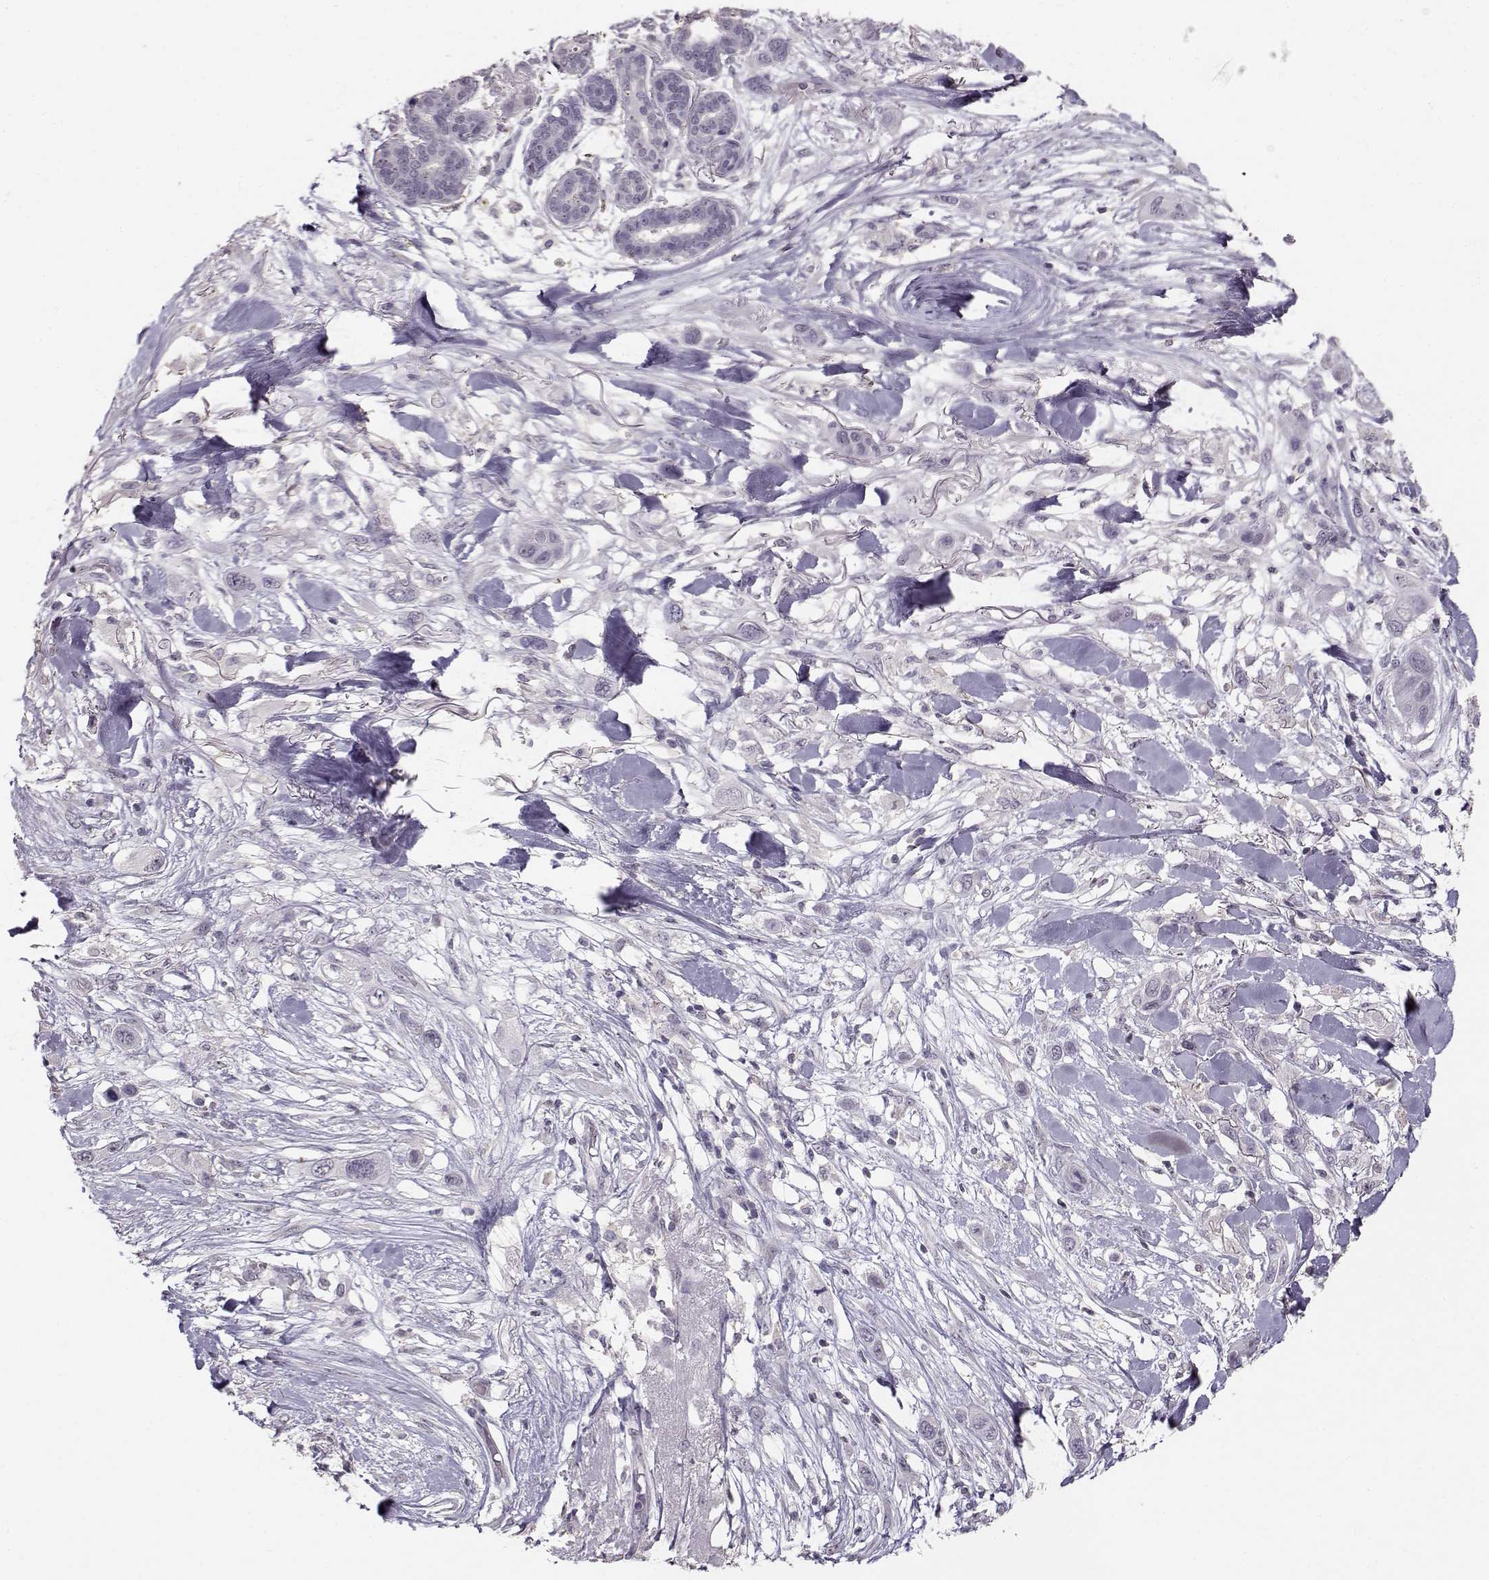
{"staining": {"intensity": "negative", "quantity": "none", "location": "none"}, "tissue": "skin cancer", "cell_type": "Tumor cells", "image_type": "cancer", "snomed": [{"axis": "morphology", "description": "Squamous cell carcinoma, NOS"}, {"axis": "topography", "description": "Skin"}], "caption": "DAB immunohistochemical staining of human skin squamous cell carcinoma reveals no significant staining in tumor cells.", "gene": "UROC1", "patient": {"sex": "male", "age": 79}}